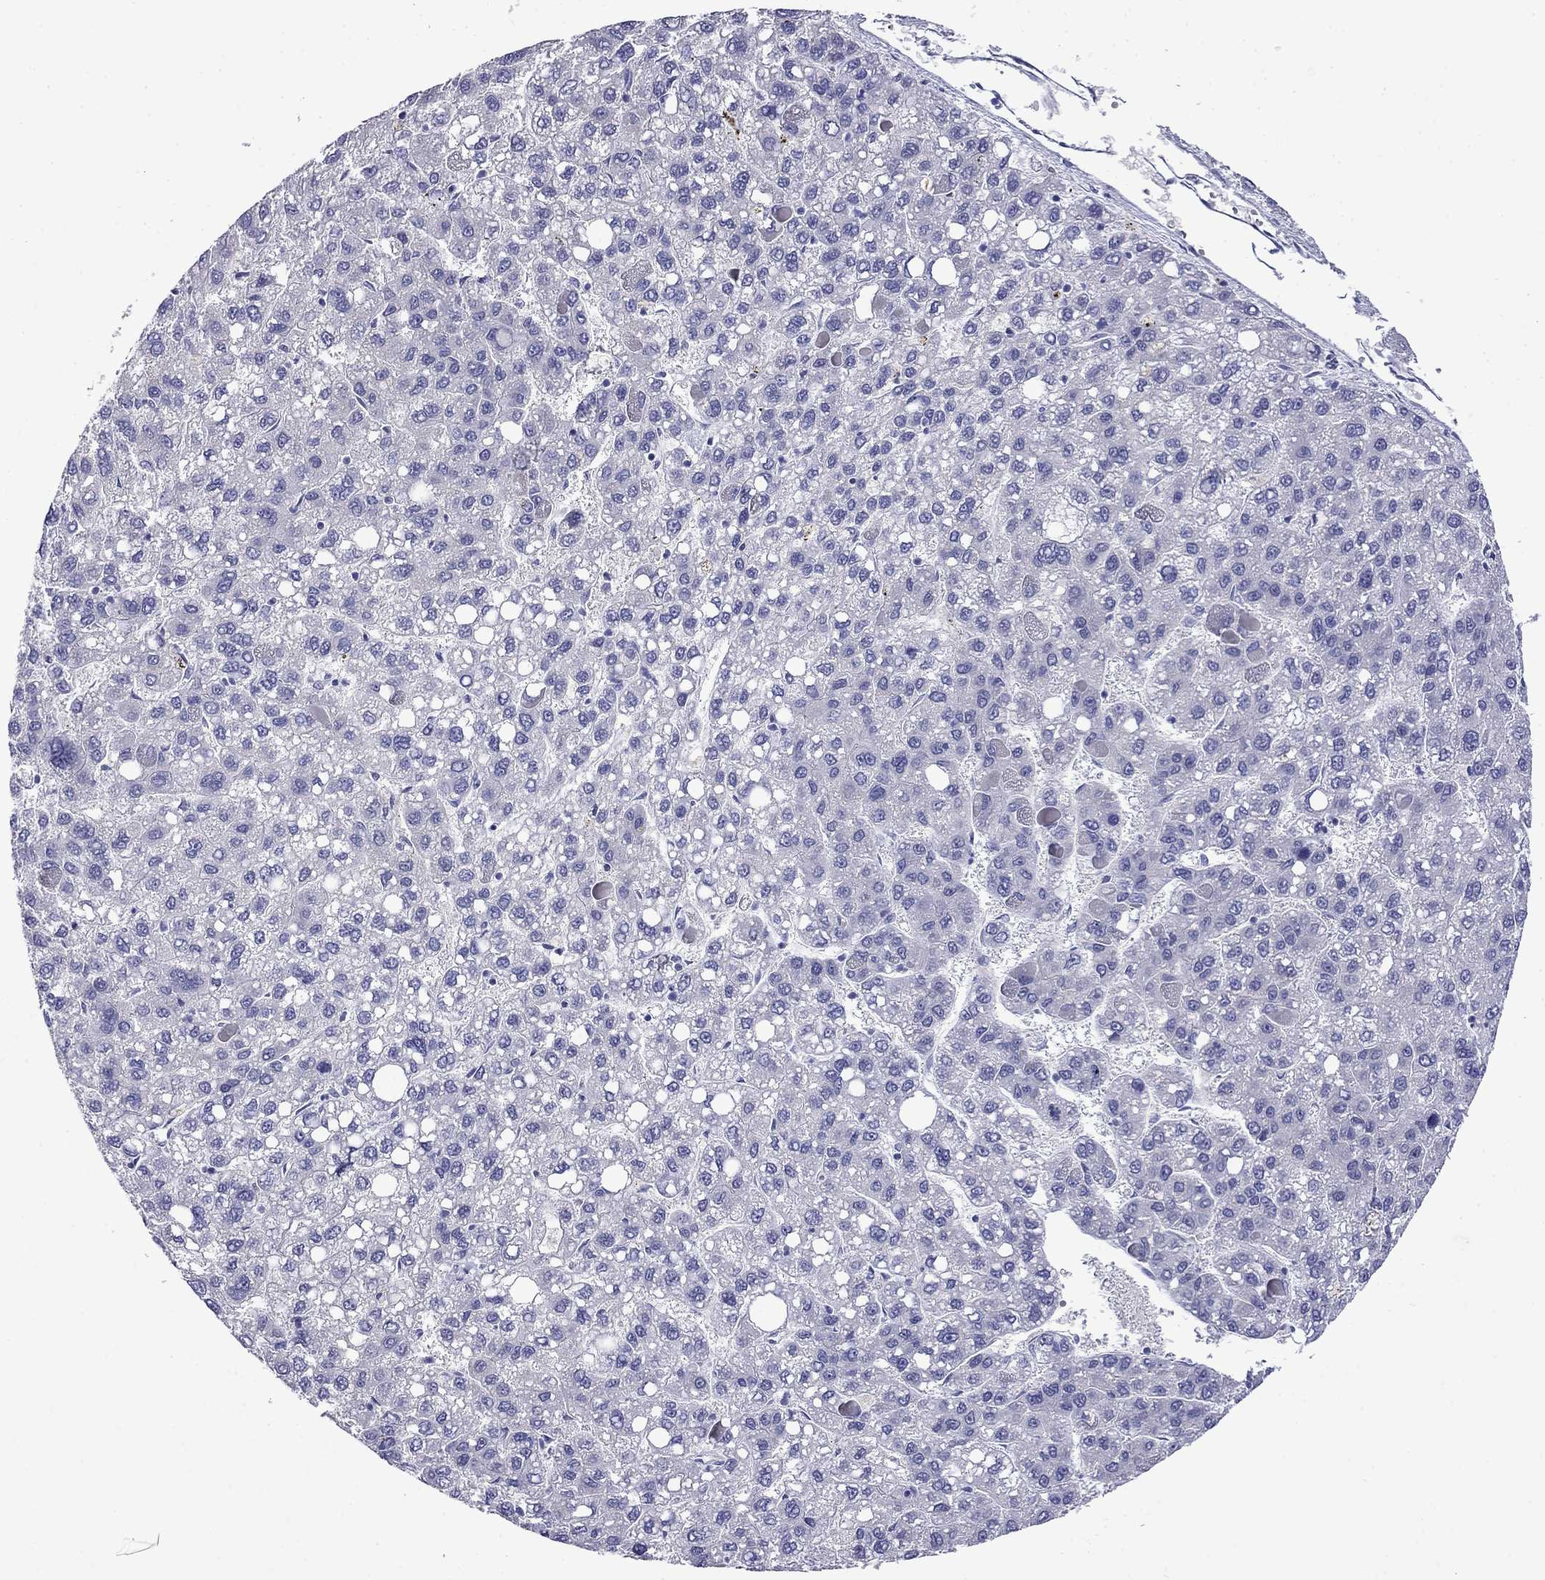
{"staining": {"intensity": "negative", "quantity": "none", "location": "none"}, "tissue": "liver cancer", "cell_type": "Tumor cells", "image_type": "cancer", "snomed": [{"axis": "morphology", "description": "Carcinoma, Hepatocellular, NOS"}, {"axis": "topography", "description": "Liver"}], "caption": "This is an immunohistochemistry histopathology image of human liver cancer. There is no positivity in tumor cells.", "gene": "MYO15A", "patient": {"sex": "female", "age": 82}}